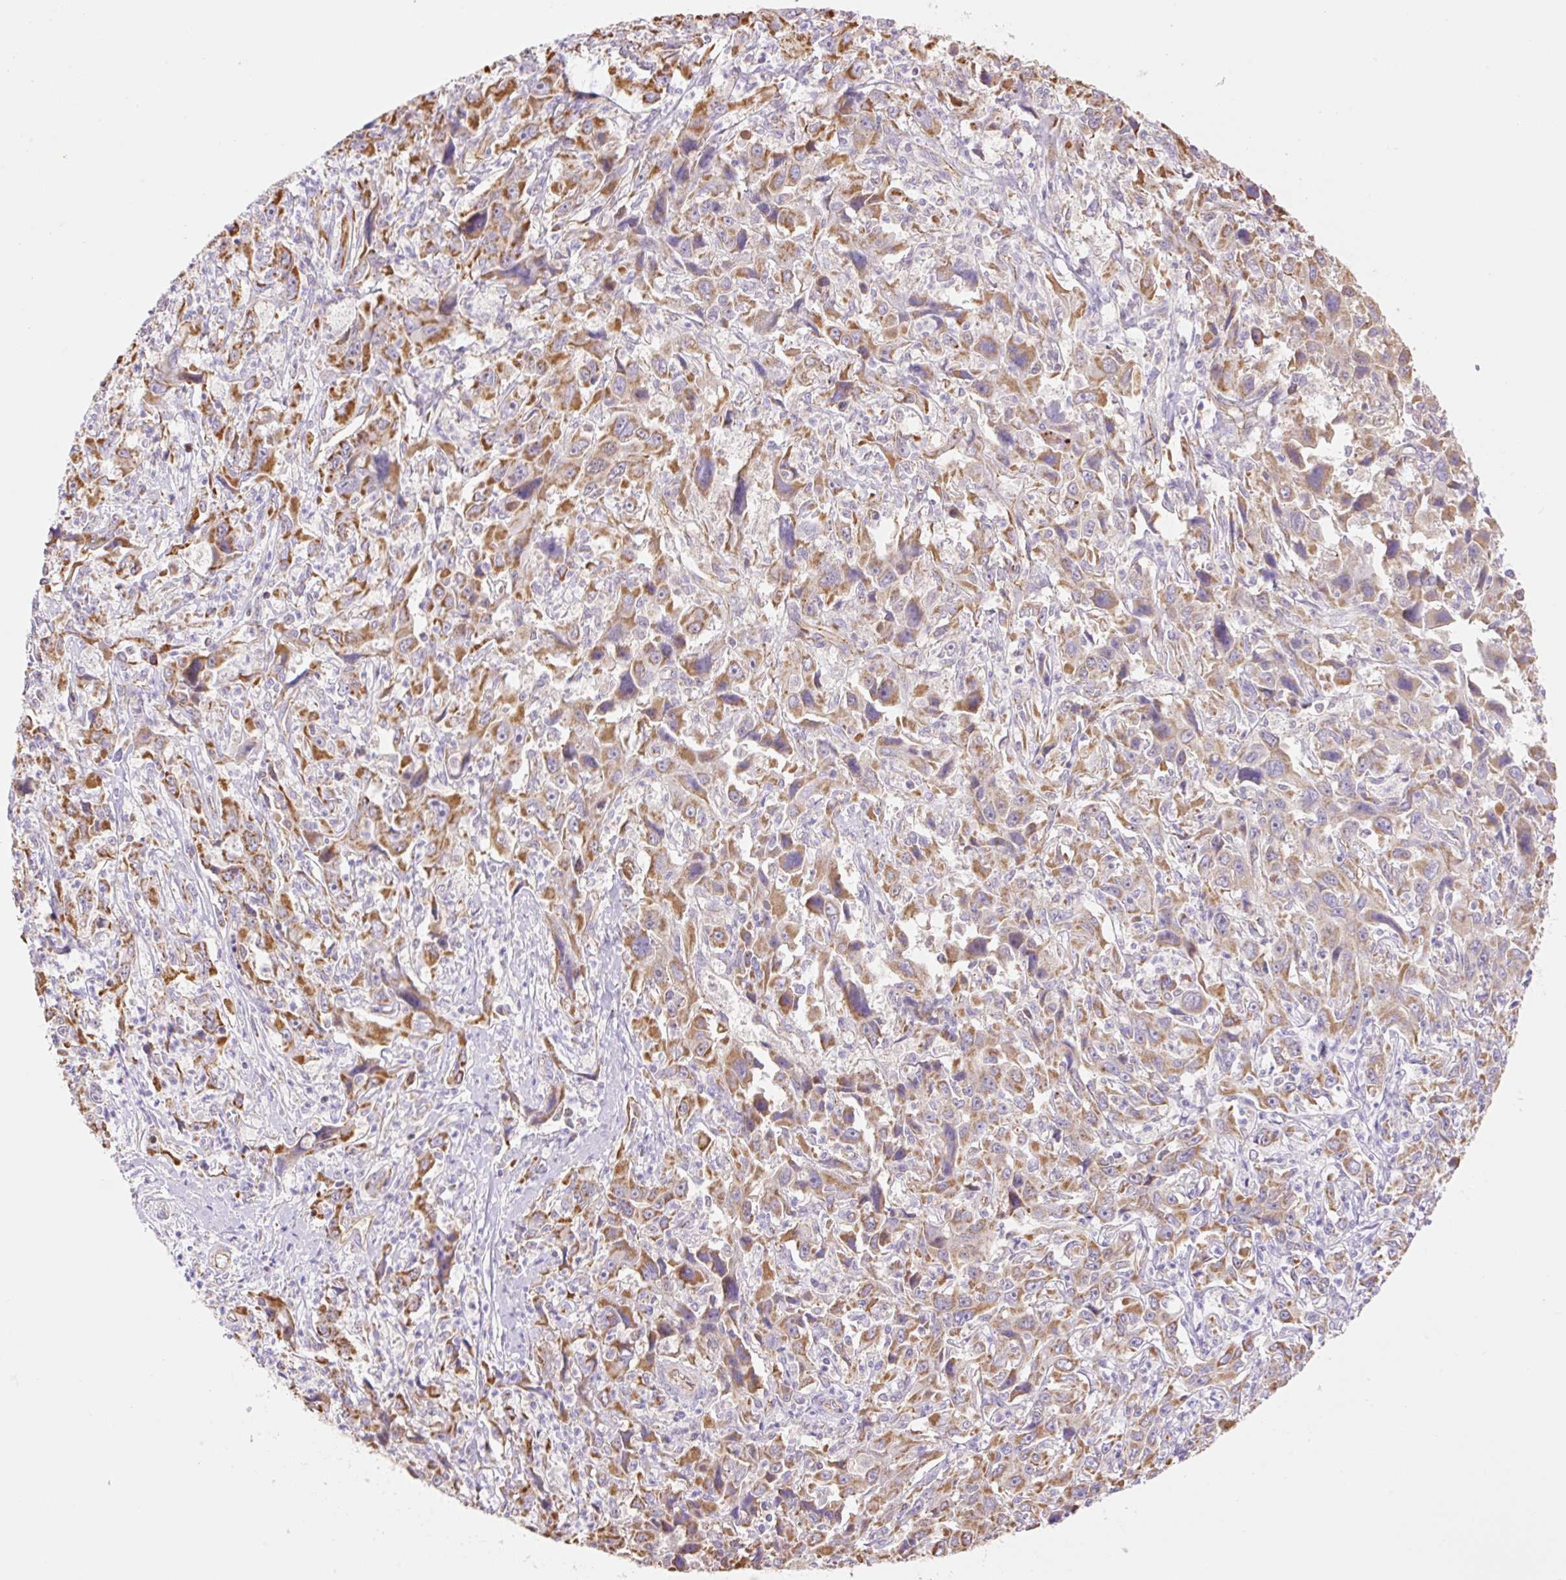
{"staining": {"intensity": "moderate", "quantity": ">75%", "location": "cytoplasmic/membranous"}, "tissue": "liver cancer", "cell_type": "Tumor cells", "image_type": "cancer", "snomed": [{"axis": "morphology", "description": "Carcinoma, Hepatocellular, NOS"}, {"axis": "topography", "description": "Liver"}], "caption": "Immunohistochemistry (IHC) histopathology image of neoplastic tissue: human hepatocellular carcinoma (liver) stained using immunohistochemistry reveals medium levels of moderate protein expression localized specifically in the cytoplasmic/membranous of tumor cells, appearing as a cytoplasmic/membranous brown color.", "gene": "ESAM", "patient": {"sex": "male", "age": 63}}